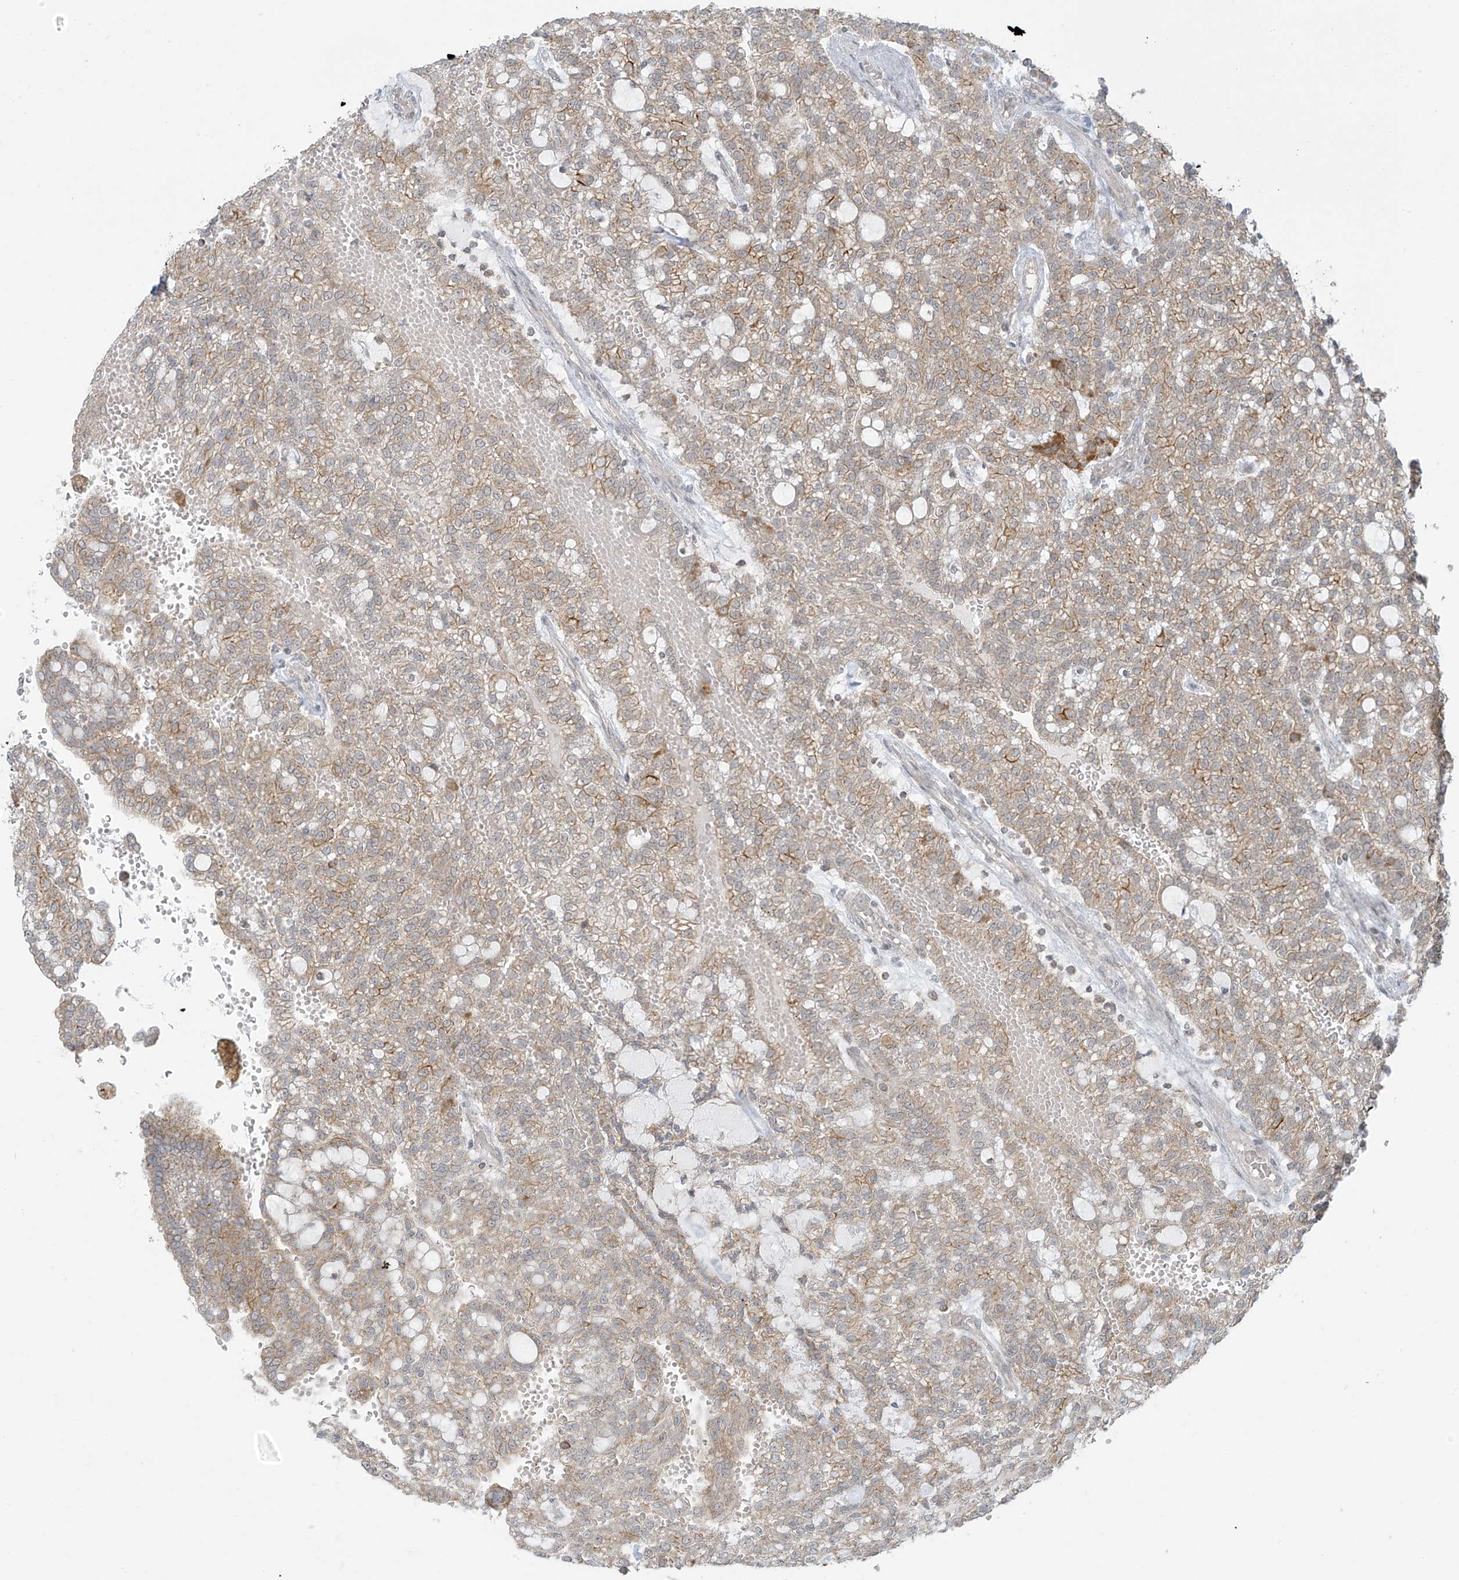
{"staining": {"intensity": "weak", "quantity": "25%-75%", "location": "cytoplasmic/membranous"}, "tissue": "renal cancer", "cell_type": "Tumor cells", "image_type": "cancer", "snomed": [{"axis": "morphology", "description": "Adenocarcinoma, NOS"}, {"axis": "topography", "description": "Kidney"}], "caption": "Human renal adenocarcinoma stained for a protein (brown) displays weak cytoplasmic/membranous positive staining in about 25%-75% of tumor cells.", "gene": "HDDC2", "patient": {"sex": "male", "age": 63}}